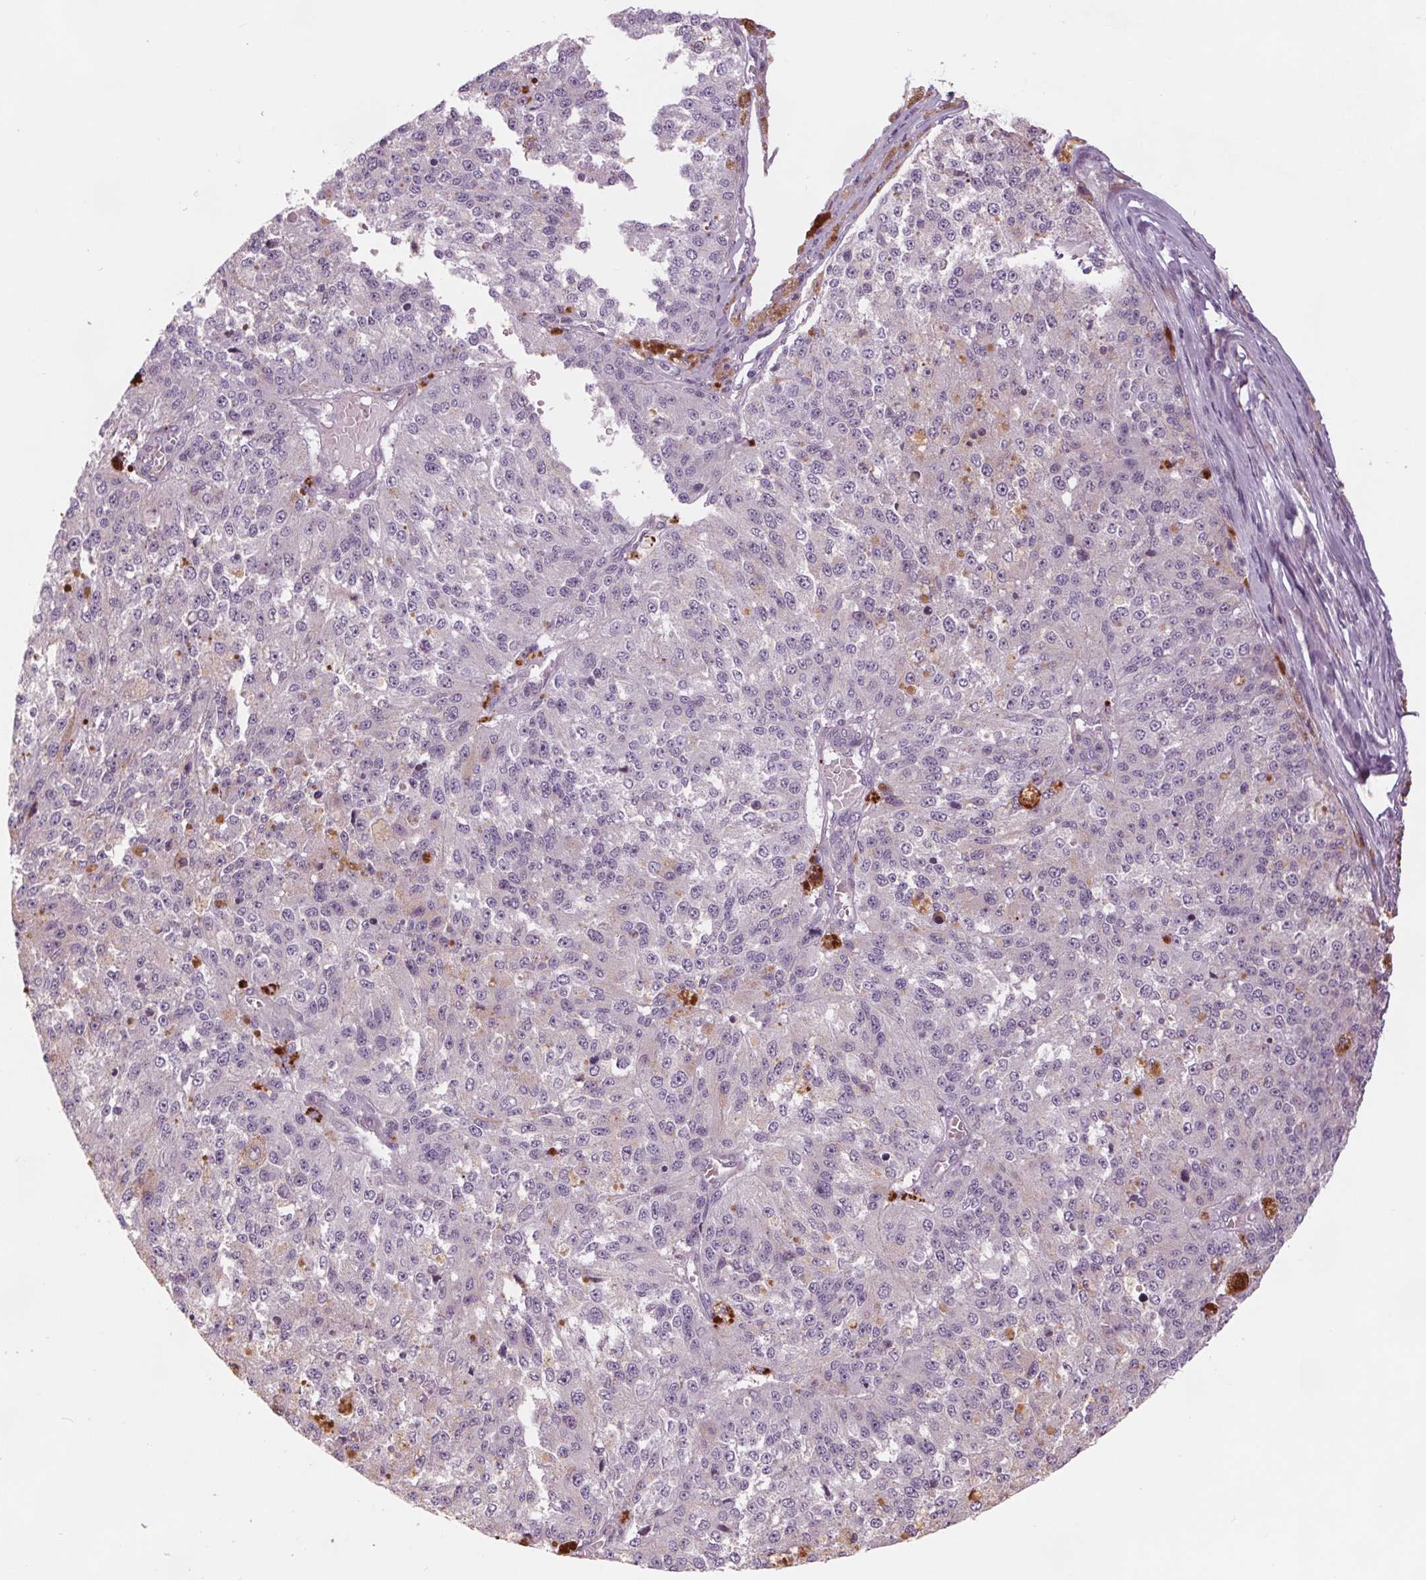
{"staining": {"intensity": "negative", "quantity": "none", "location": "none"}, "tissue": "melanoma", "cell_type": "Tumor cells", "image_type": "cancer", "snomed": [{"axis": "morphology", "description": "Malignant melanoma, Metastatic site"}, {"axis": "topography", "description": "Lymph node"}], "caption": "DAB immunohistochemical staining of human melanoma demonstrates no significant expression in tumor cells. (DAB immunohistochemistry (IHC), high magnification).", "gene": "SAMD5", "patient": {"sex": "female", "age": 64}}